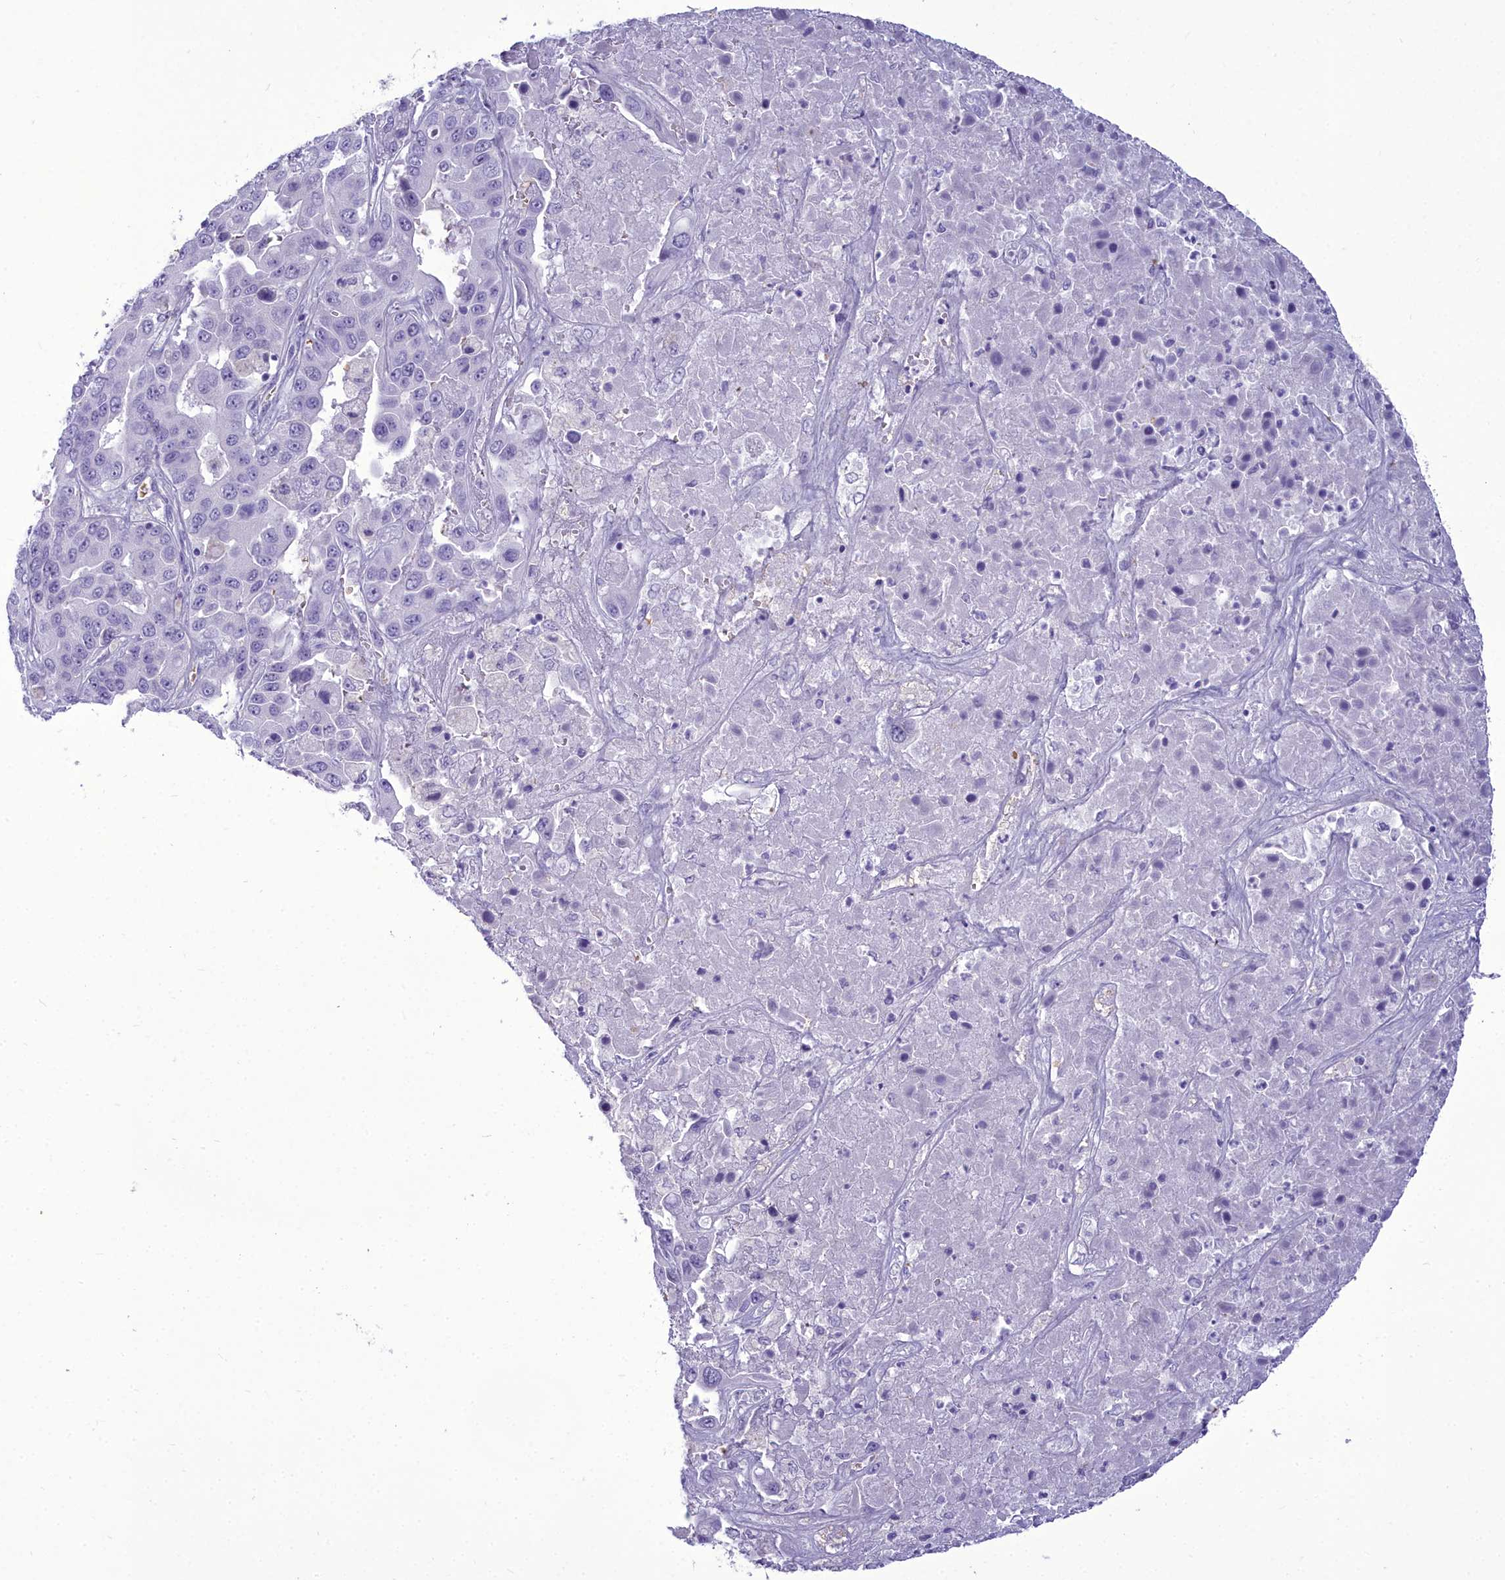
{"staining": {"intensity": "negative", "quantity": "none", "location": "none"}, "tissue": "liver cancer", "cell_type": "Tumor cells", "image_type": "cancer", "snomed": [{"axis": "morphology", "description": "Cholangiocarcinoma"}, {"axis": "topography", "description": "Liver"}], "caption": "DAB (3,3'-diaminobenzidine) immunohistochemical staining of liver cancer (cholangiocarcinoma) demonstrates no significant staining in tumor cells. (DAB immunohistochemistry (IHC) with hematoxylin counter stain).", "gene": "OSTN", "patient": {"sex": "female", "age": 52}}